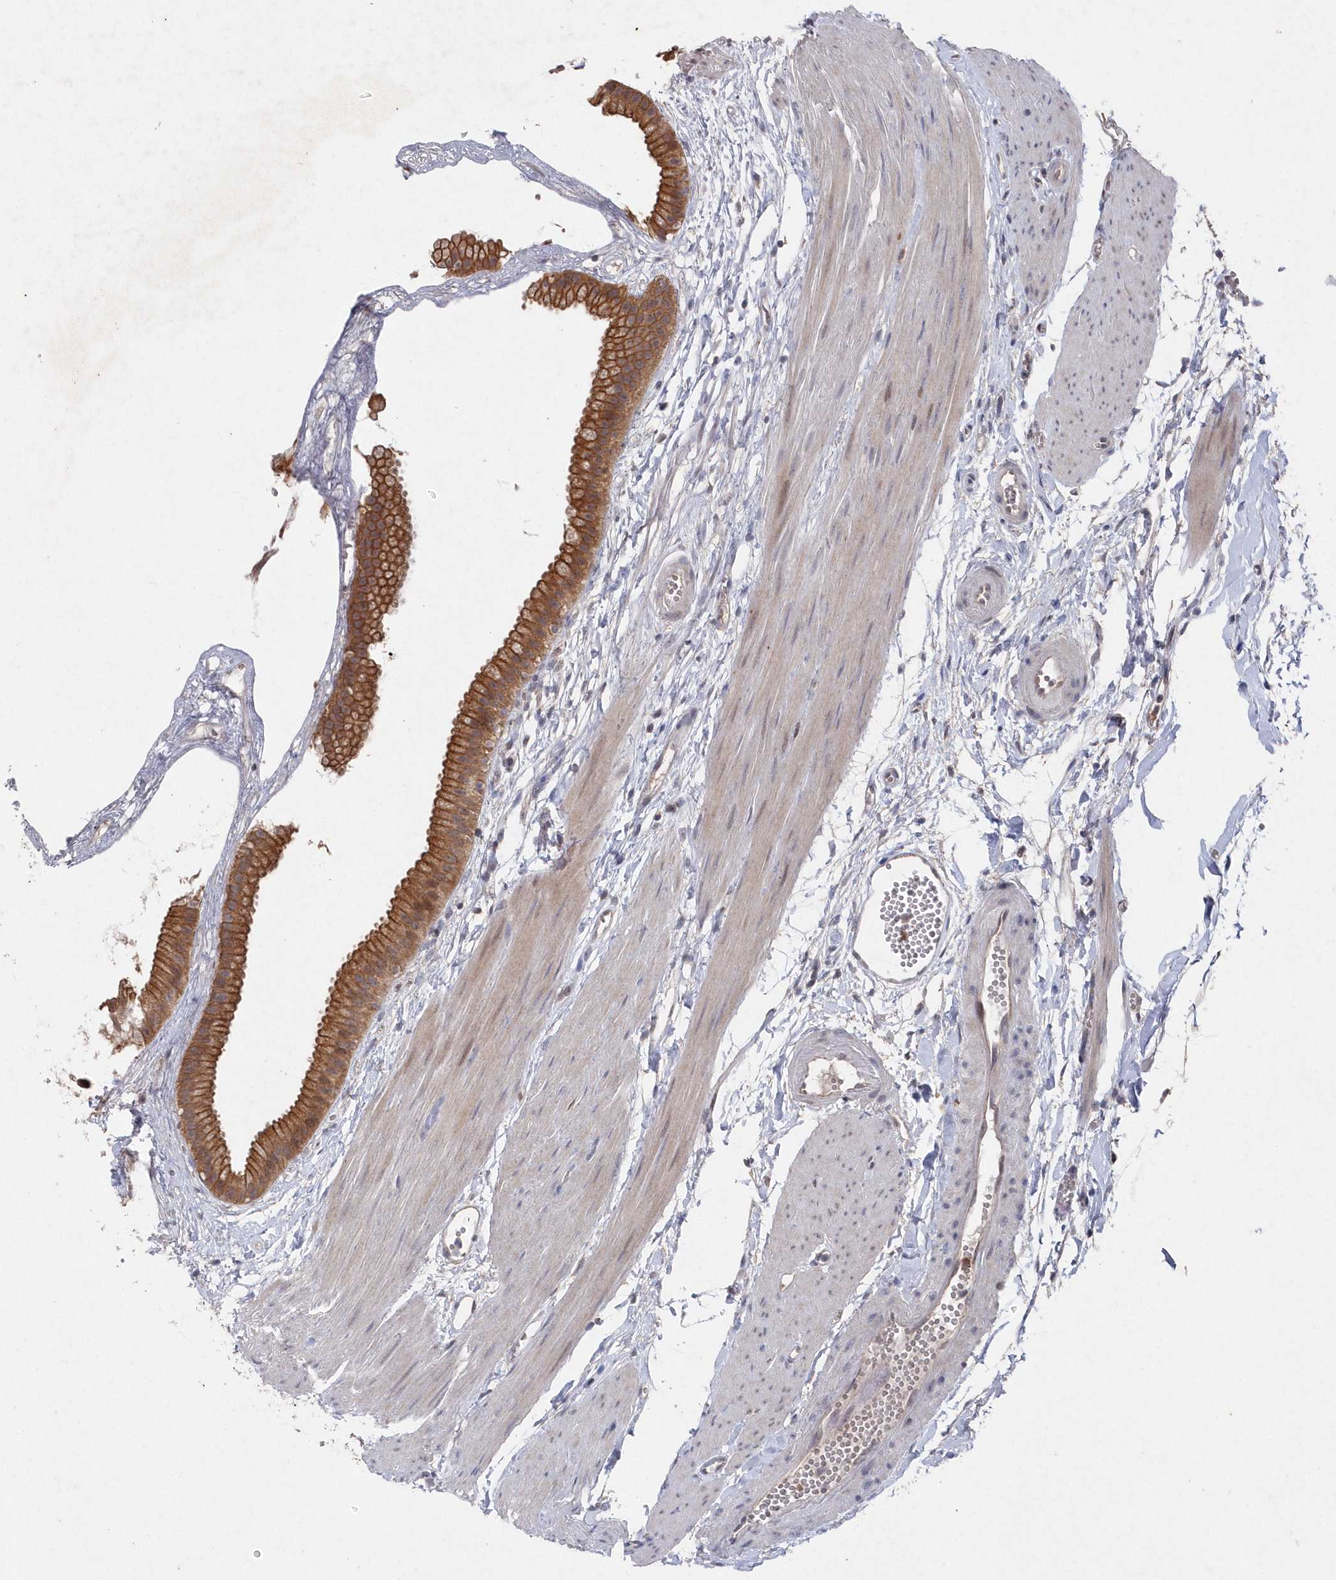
{"staining": {"intensity": "strong", "quantity": ">75%", "location": "cytoplasmic/membranous"}, "tissue": "gallbladder", "cell_type": "Glandular cells", "image_type": "normal", "snomed": [{"axis": "morphology", "description": "Normal tissue, NOS"}, {"axis": "topography", "description": "Gallbladder"}], "caption": "Gallbladder stained for a protein shows strong cytoplasmic/membranous positivity in glandular cells.", "gene": "VSIG2", "patient": {"sex": "female", "age": 64}}